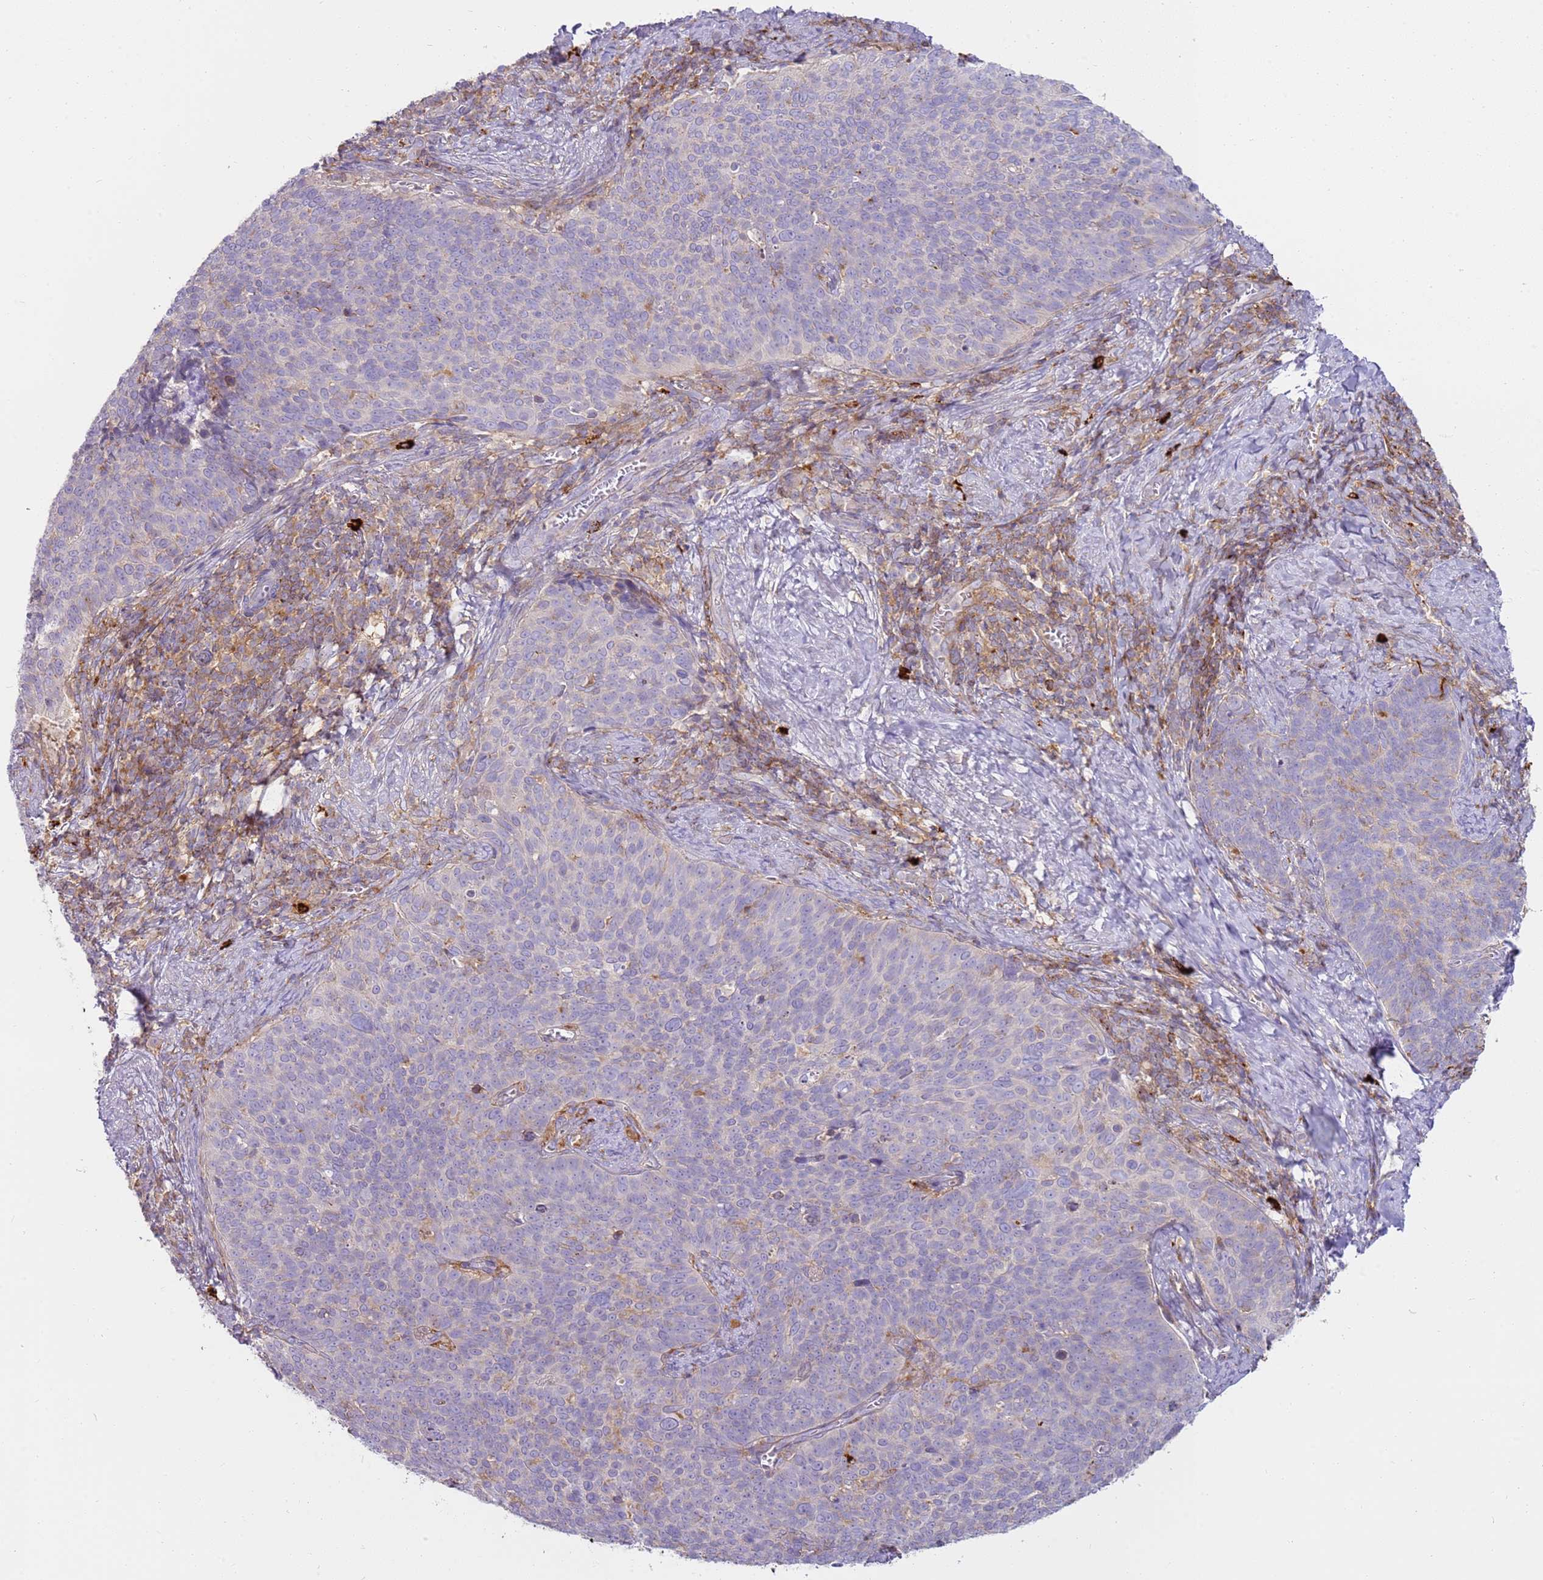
{"staining": {"intensity": "negative", "quantity": "none", "location": "none"}, "tissue": "cervical cancer", "cell_type": "Tumor cells", "image_type": "cancer", "snomed": [{"axis": "morphology", "description": "Normal tissue, NOS"}, {"axis": "morphology", "description": "Squamous cell carcinoma, NOS"}, {"axis": "topography", "description": "Cervix"}], "caption": "The photomicrograph exhibits no staining of tumor cells in cervical cancer (squamous cell carcinoma). (Immunohistochemistry, brightfield microscopy, high magnification).", "gene": "FPR1", "patient": {"sex": "female", "age": 39}}